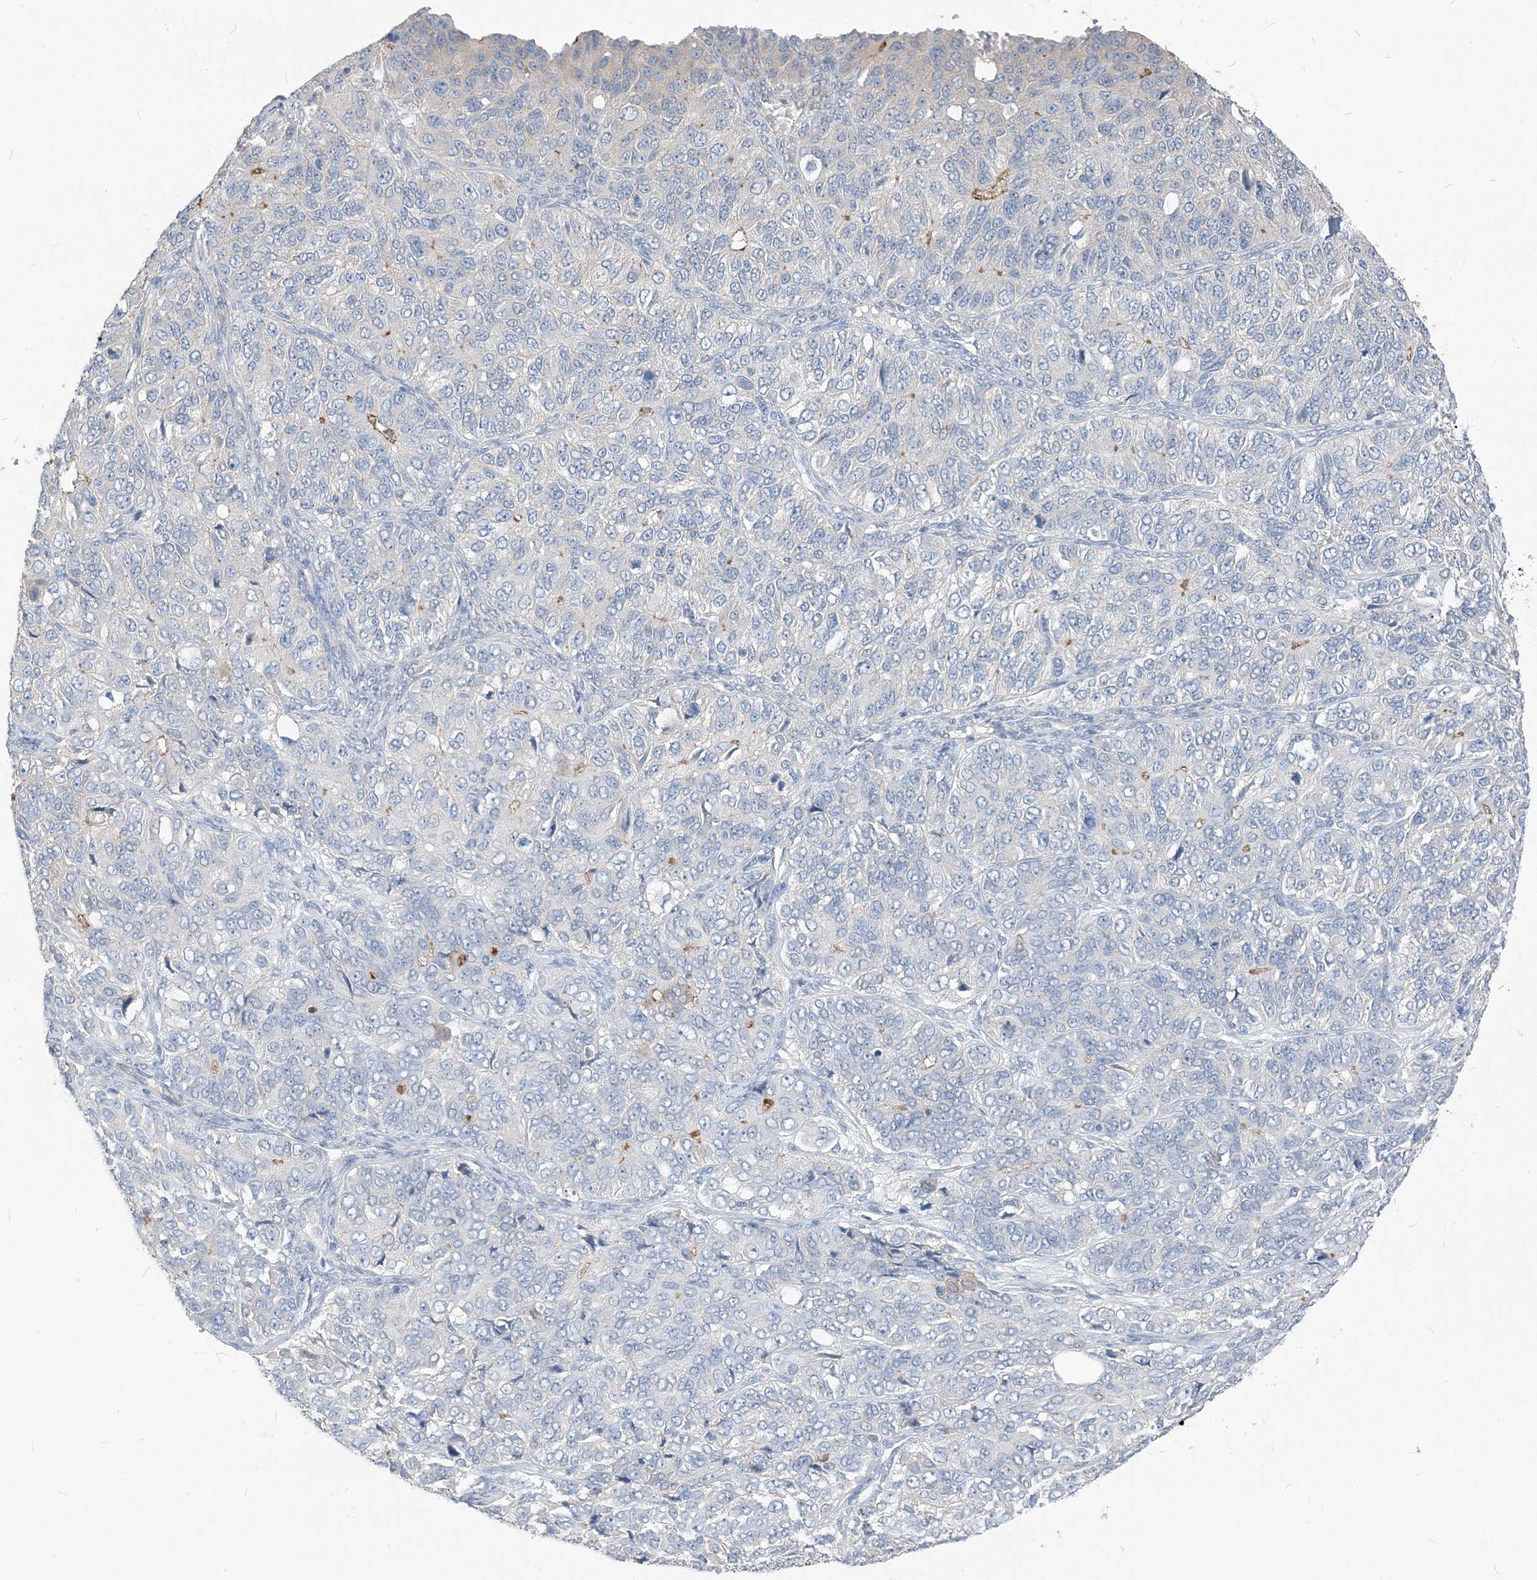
{"staining": {"intensity": "negative", "quantity": "none", "location": "none"}, "tissue": "ovarian cancer", "cell_type": "Tumor cells", "image_type": "cancer", "snomed": [{"axis": "morphology", "description": "Carcinoma, endometroid"}, {"axis": "topography", "description": "Ovary"}], "caption": "This is an IHC micrograph of ovarian cancer. There is no staining in tumor cells.", "gene": "NCOA7", "patient": {"sex": "female", "age": 51}}